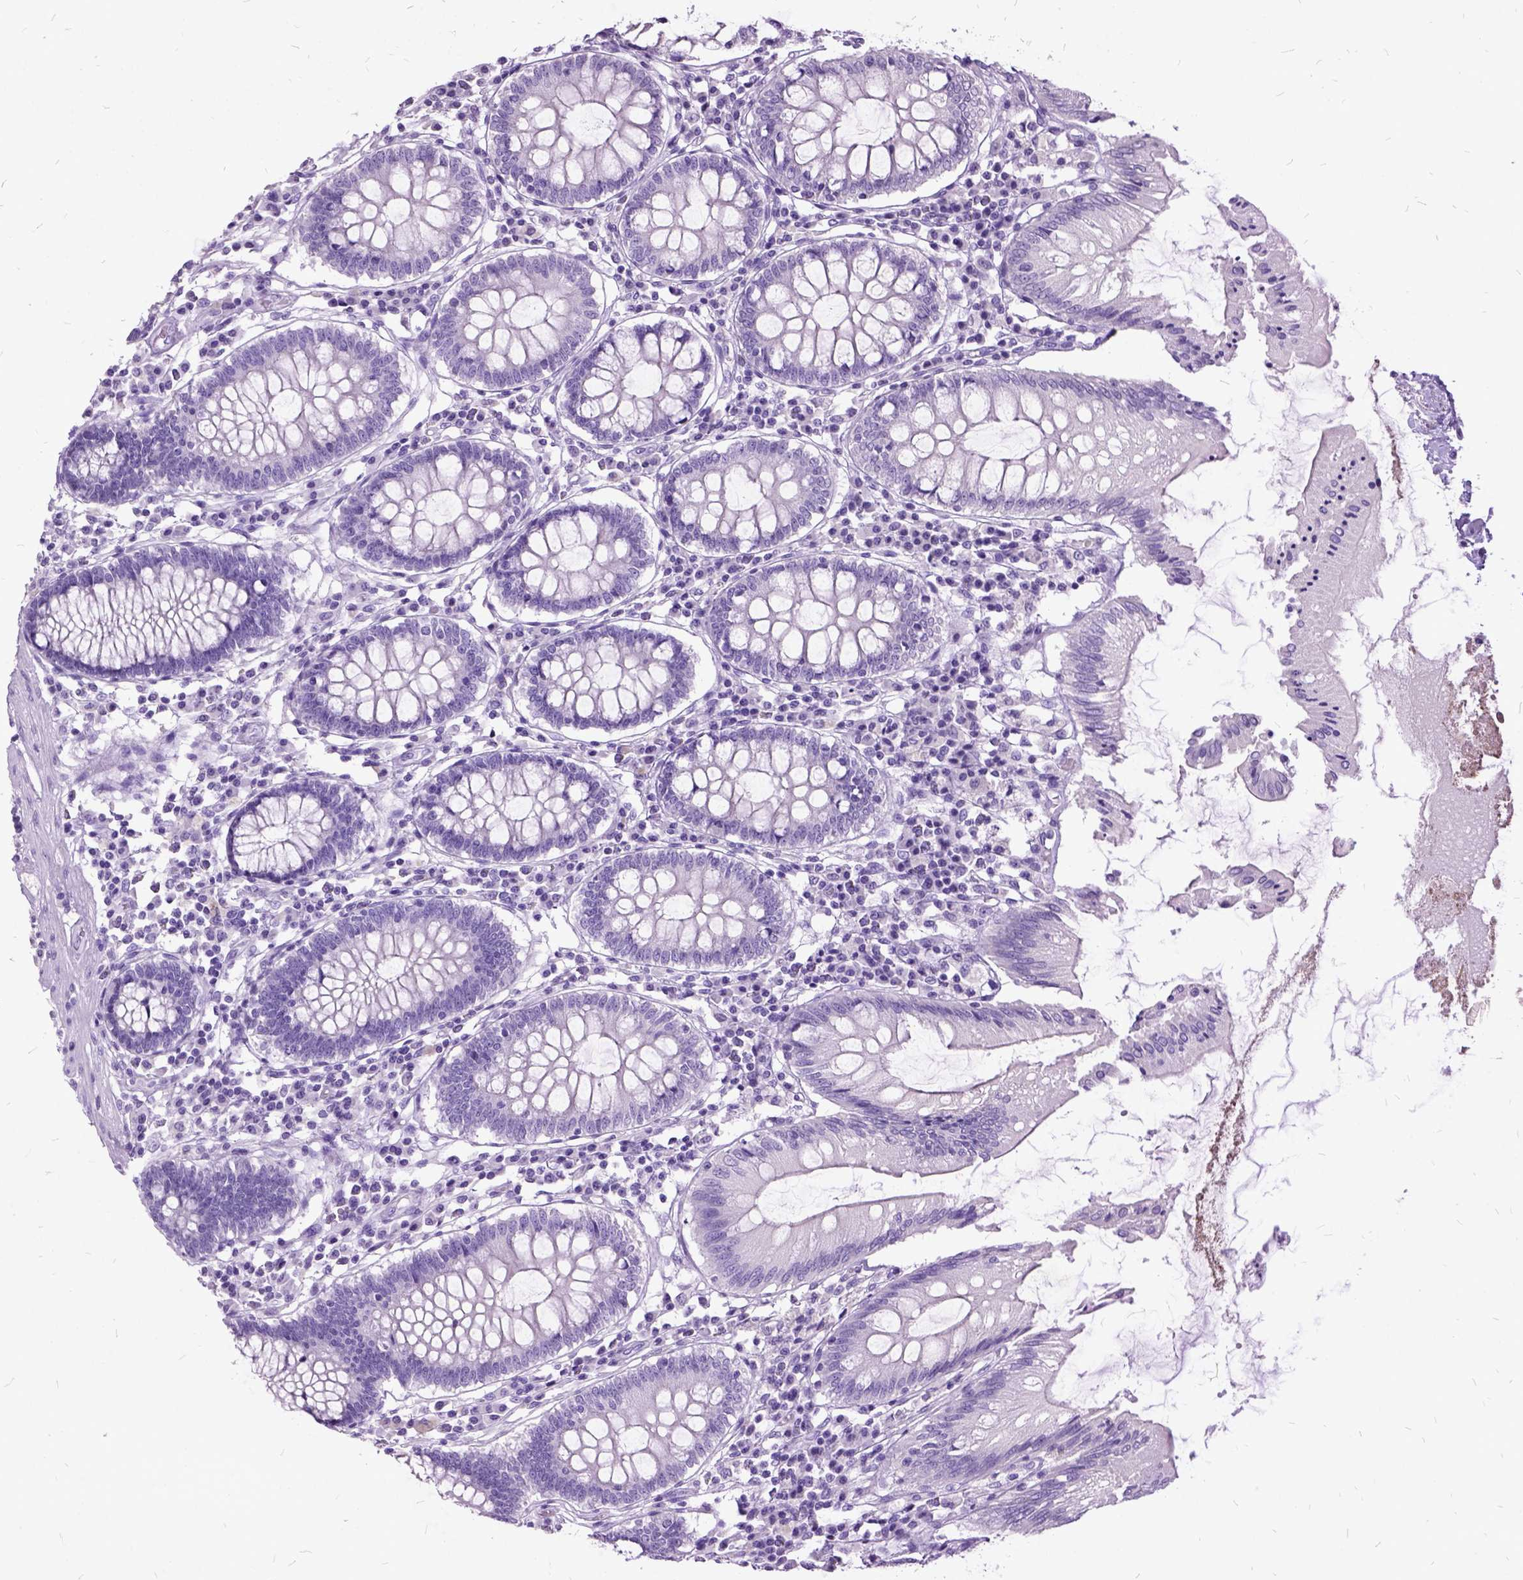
{"staining": {"intensity": "negative", "quantity": "none", "location": "none"}, "tissue": "colon", "cell_type": "Endothelial cells", "image_type": "normal", "snomed": [{"axis": "morphology", "description": "Normal tissue, NOS"}, {"axis": "morphology", "description": "Adenocarcinoma, NOS"}, {"axis": "topography", "description": "Colon"}], "caption": "DAB immunohistochemical staining of unremarkable human colon displays no significant staining in endothelial cells.", "gene": "MME", "patient": {"sex": "male", "age": 83}}